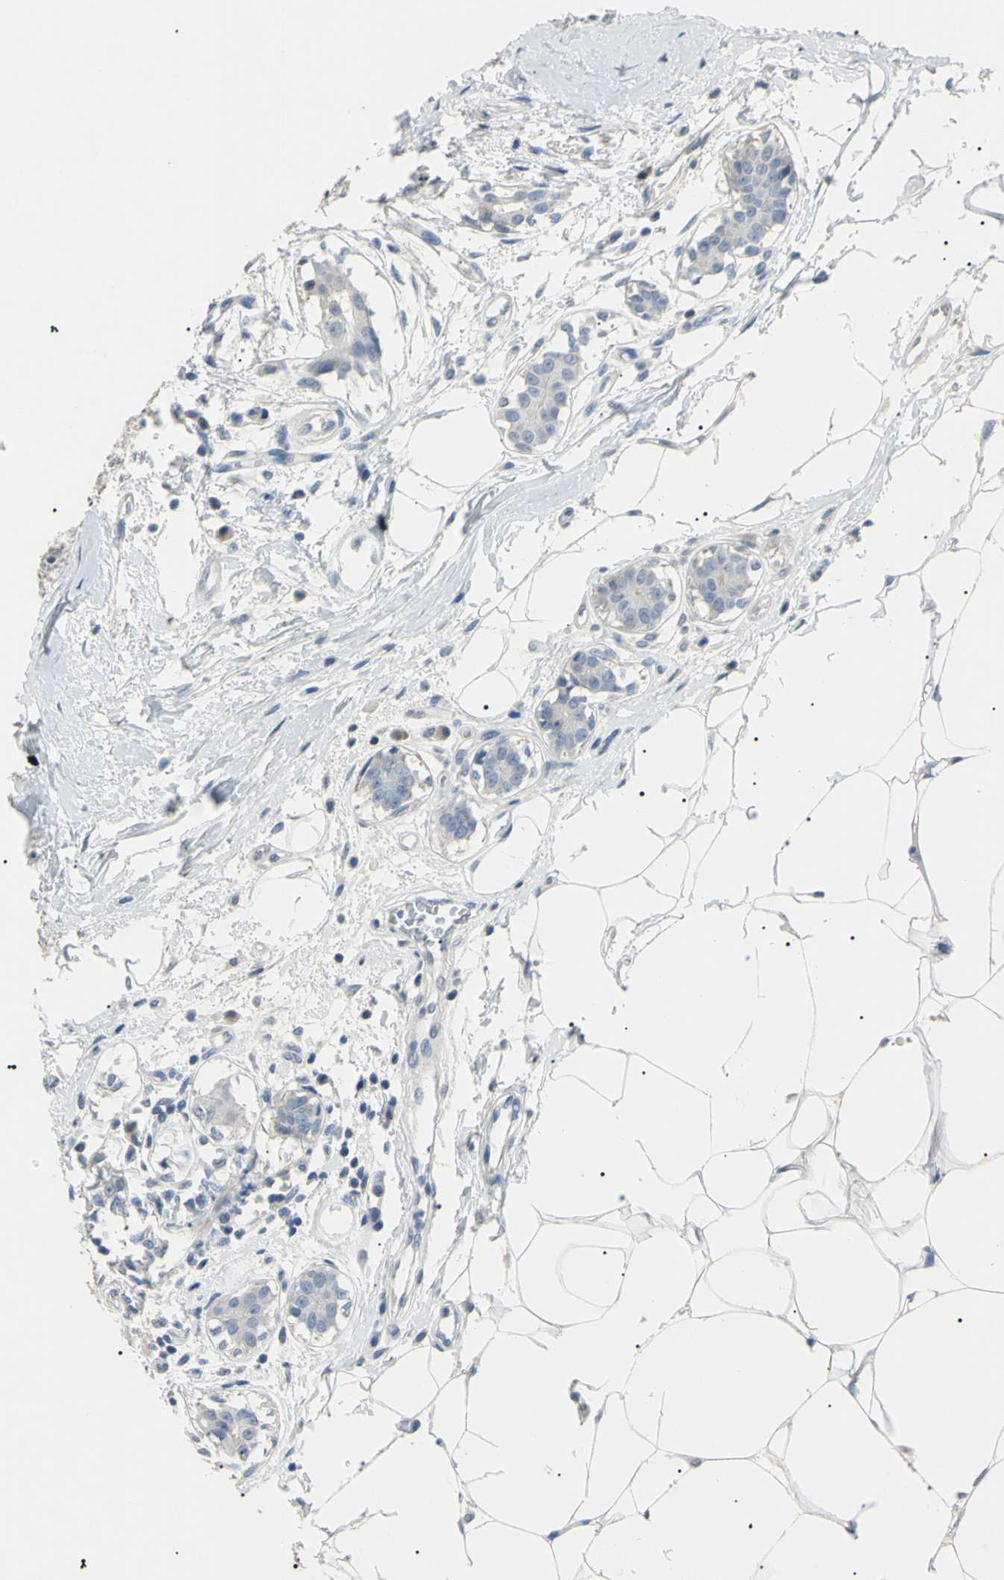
{"staining": {"intensity": "negative", "quantity": "none", "location": "none"}, "tissue": "breast cancer", "cell_type": "Tumor cells", "image_type": "cancer", "snomed": [{"axis": "morphology", "description": "Neoplasm, malignant, NOS"}, {"axis": "topography", "description": "Breast"}], "caption": "The photomicrograph displays no staining of tumor cells in breast cancer (malignant neoplasm). The staining is performed using DAB (3,3'-diaminobenzidine) brown chromogen with nuclei counter-stained in using hematoxylin.", "gene": "CGB3", "patient": {"sex": "female", "age": 50}}